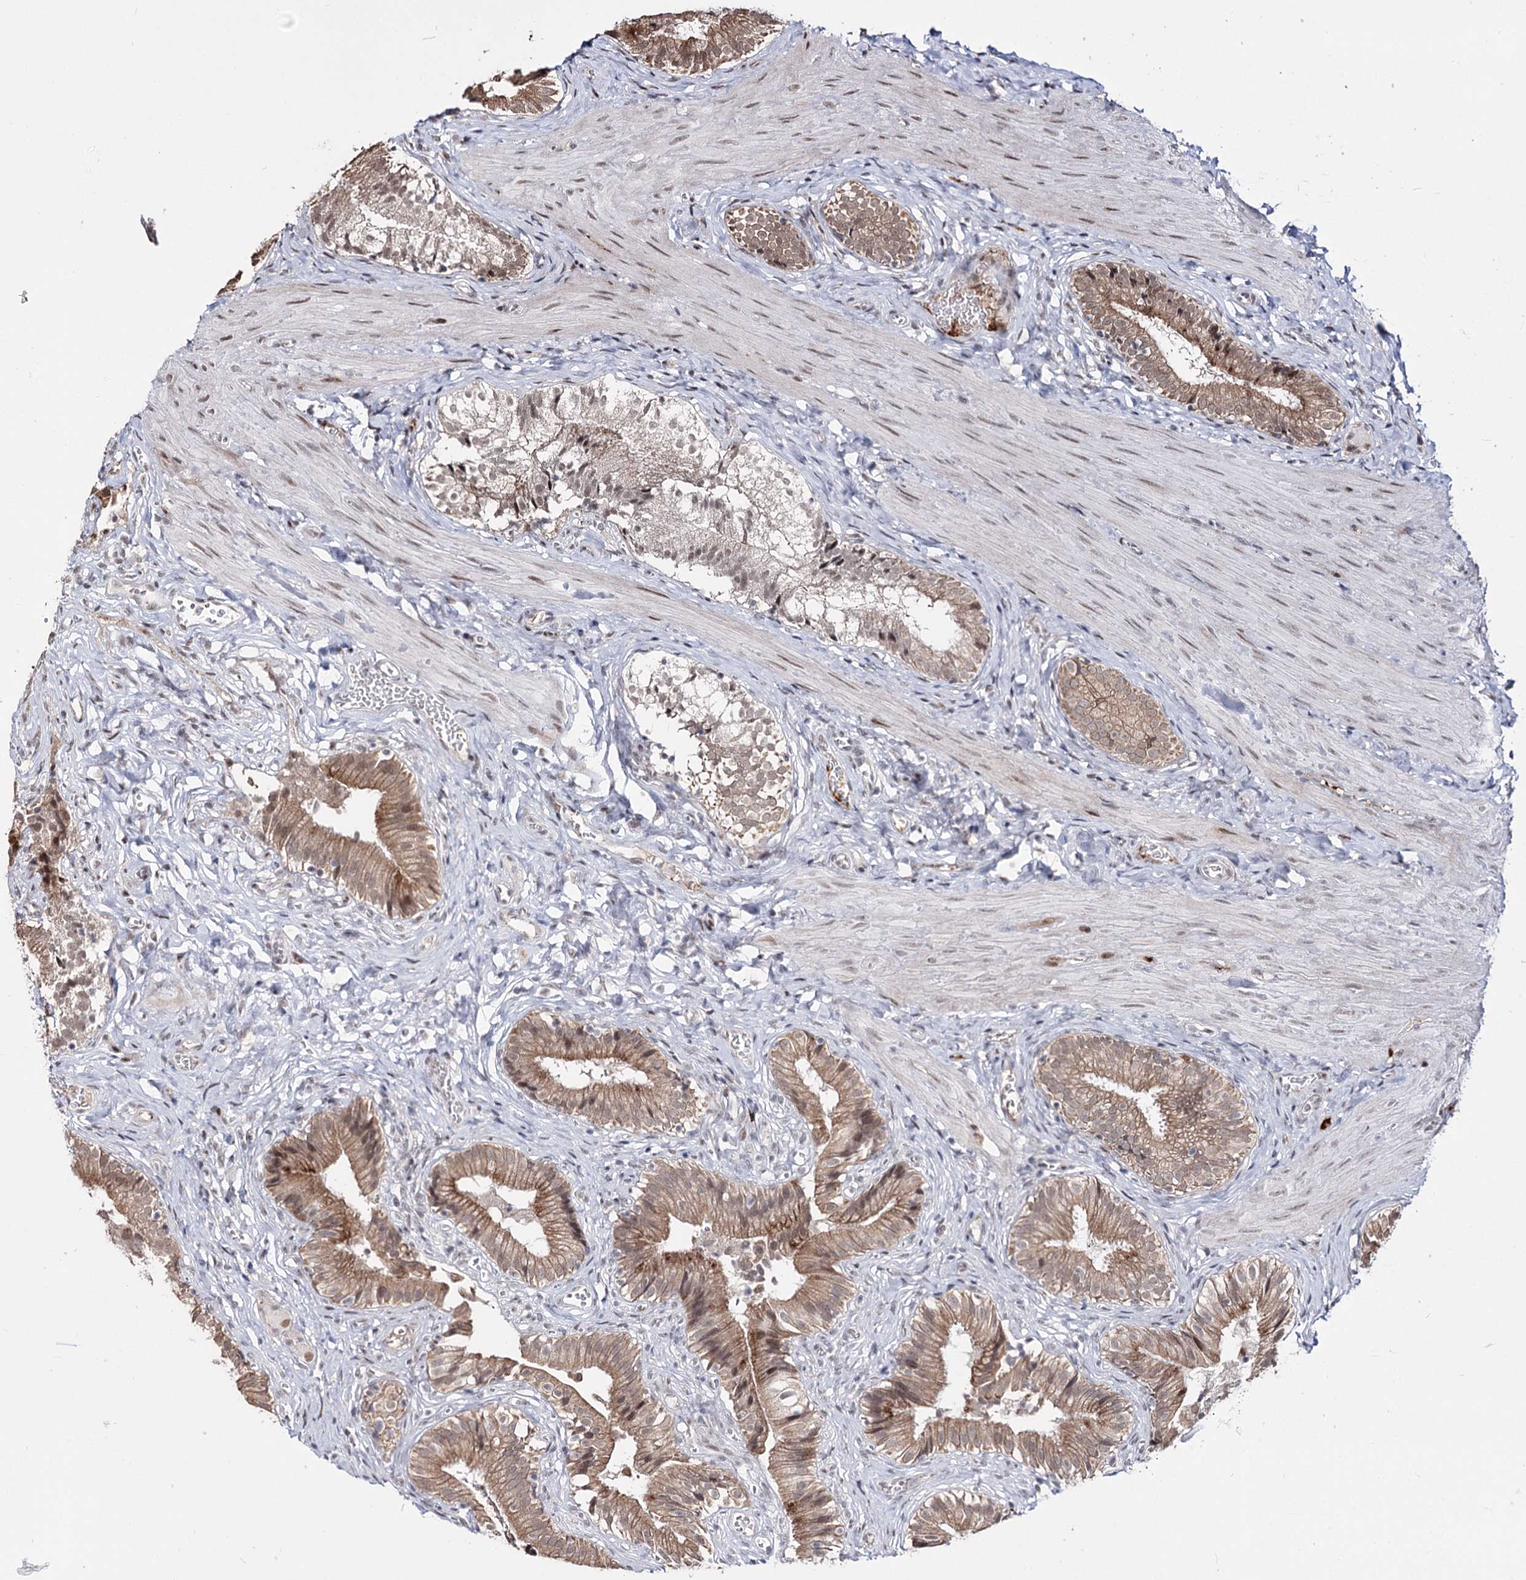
{"staining": {"intensity": "moderate", "quantity": ">75%", "location": "cytoplasmic/membranous,nuclear"}, "tissue": "gallbladder", "cell_type": "Glandular cells", "image_type": "normal", "snomed": [{"axis": "morphology", "description": "Normal tissue, NOS"}, {"axis": "topography", "description": "Gallbladder"}], "caption": "Gallbladder stained with DAB (3,3'-diaminobenzidine) immunohistochemistry displays medium levels of moderate cytoplasmic/membranous,nuclear staining in about >75% of glandular cells.", "gene": "STOX1", "patient": {"sex": "female", "age": 47}}